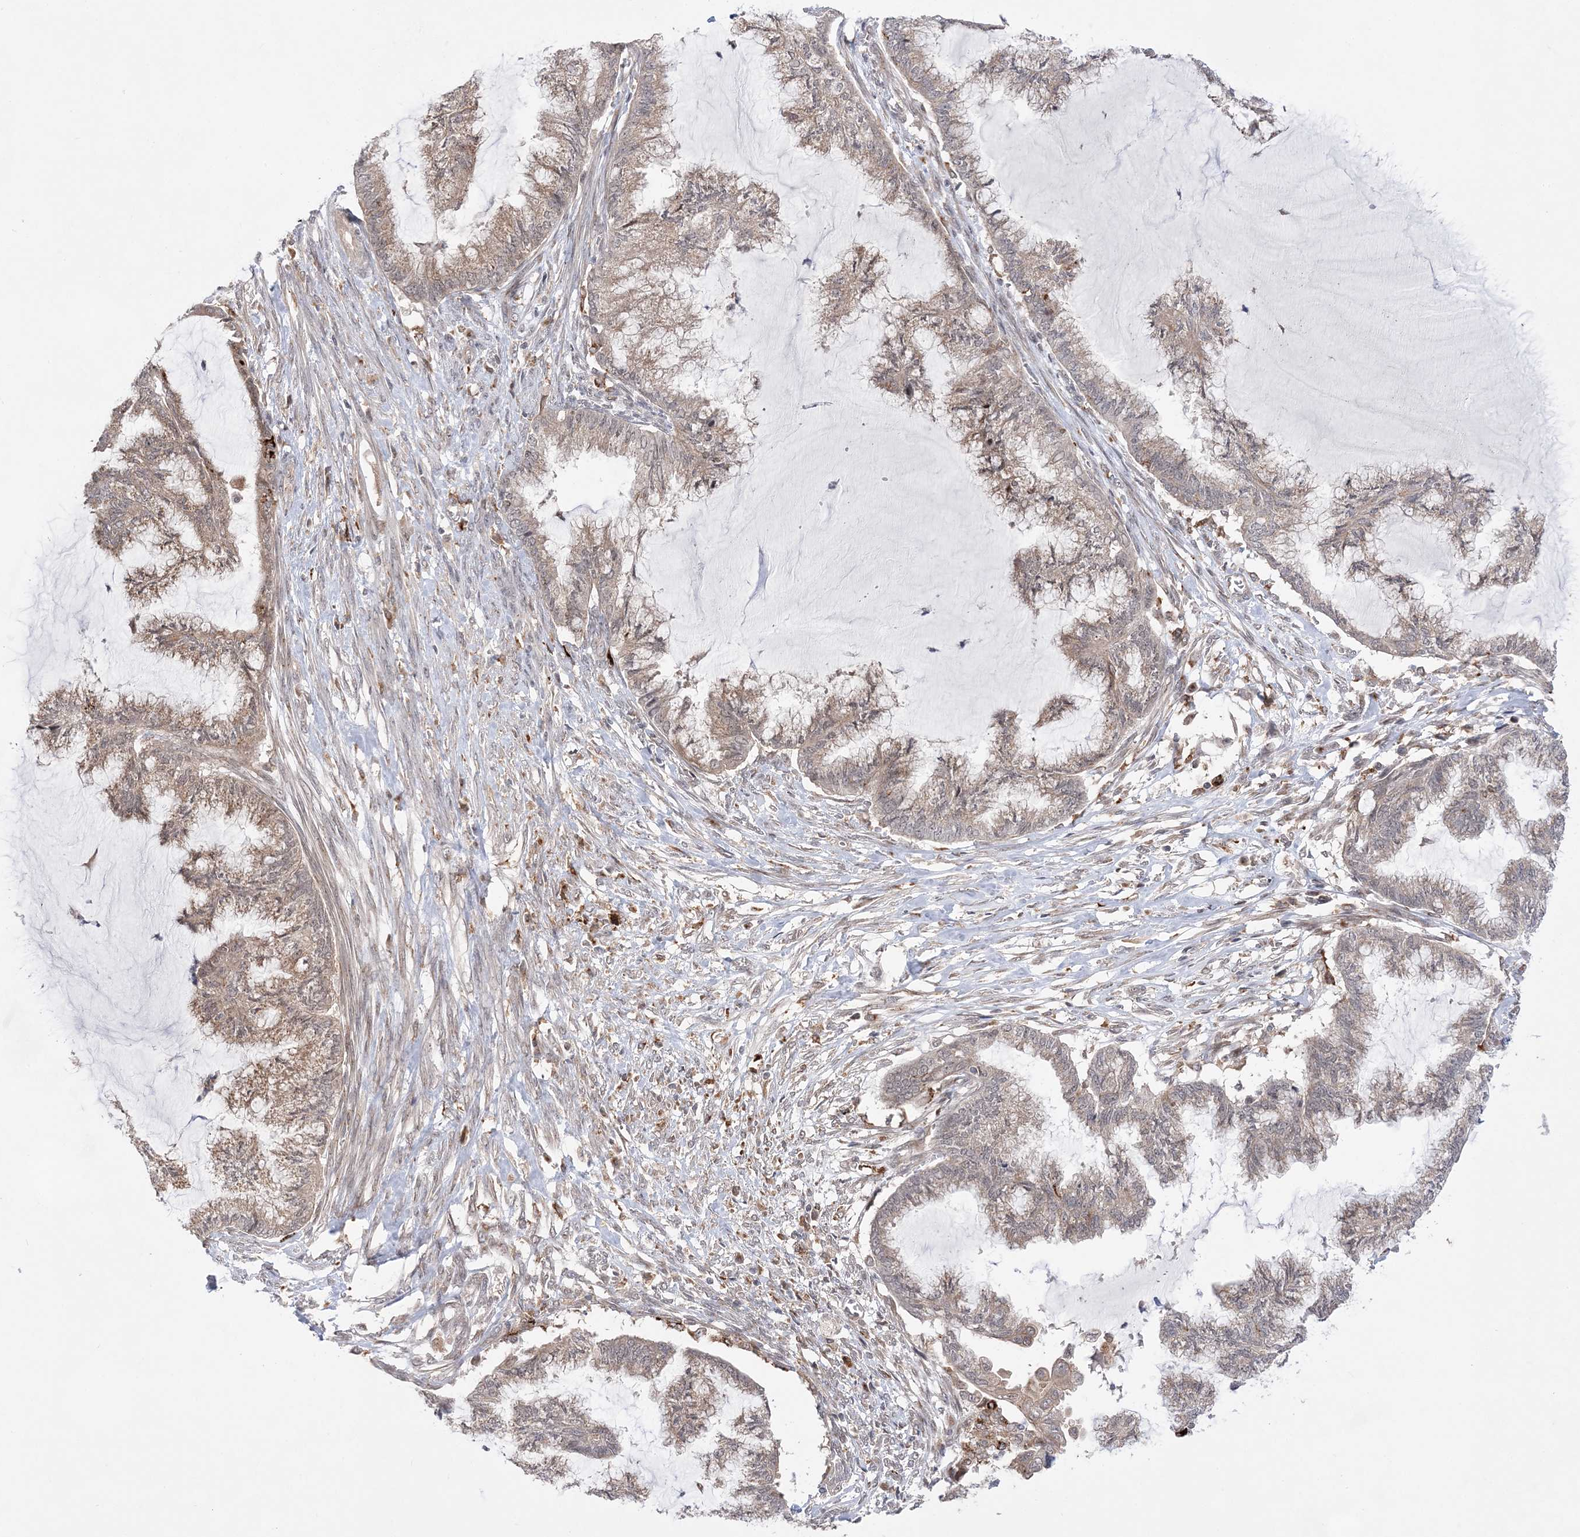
{"staining": {"intensity": "moderate", "quantity": "<25%", "location": "cytoplasmic/membranous"}, "tissue": "endometrial cancer", "cell_type": "Tumor cells", "image_type": "cancer", "snomed": [{"axis": "morphology", "description": "Adenocarcinoma, NOS"}, {"axis": "topography", "description": "Endometrium"}], "caption": "DAB immunohistochemical staining of human endometrial cancer displays moderate cytoplasmic/membranous protein expression in about <25% of tumor cells.", "gene": "ANAPC15", "patient": {"sex": "female", "age": 86}}